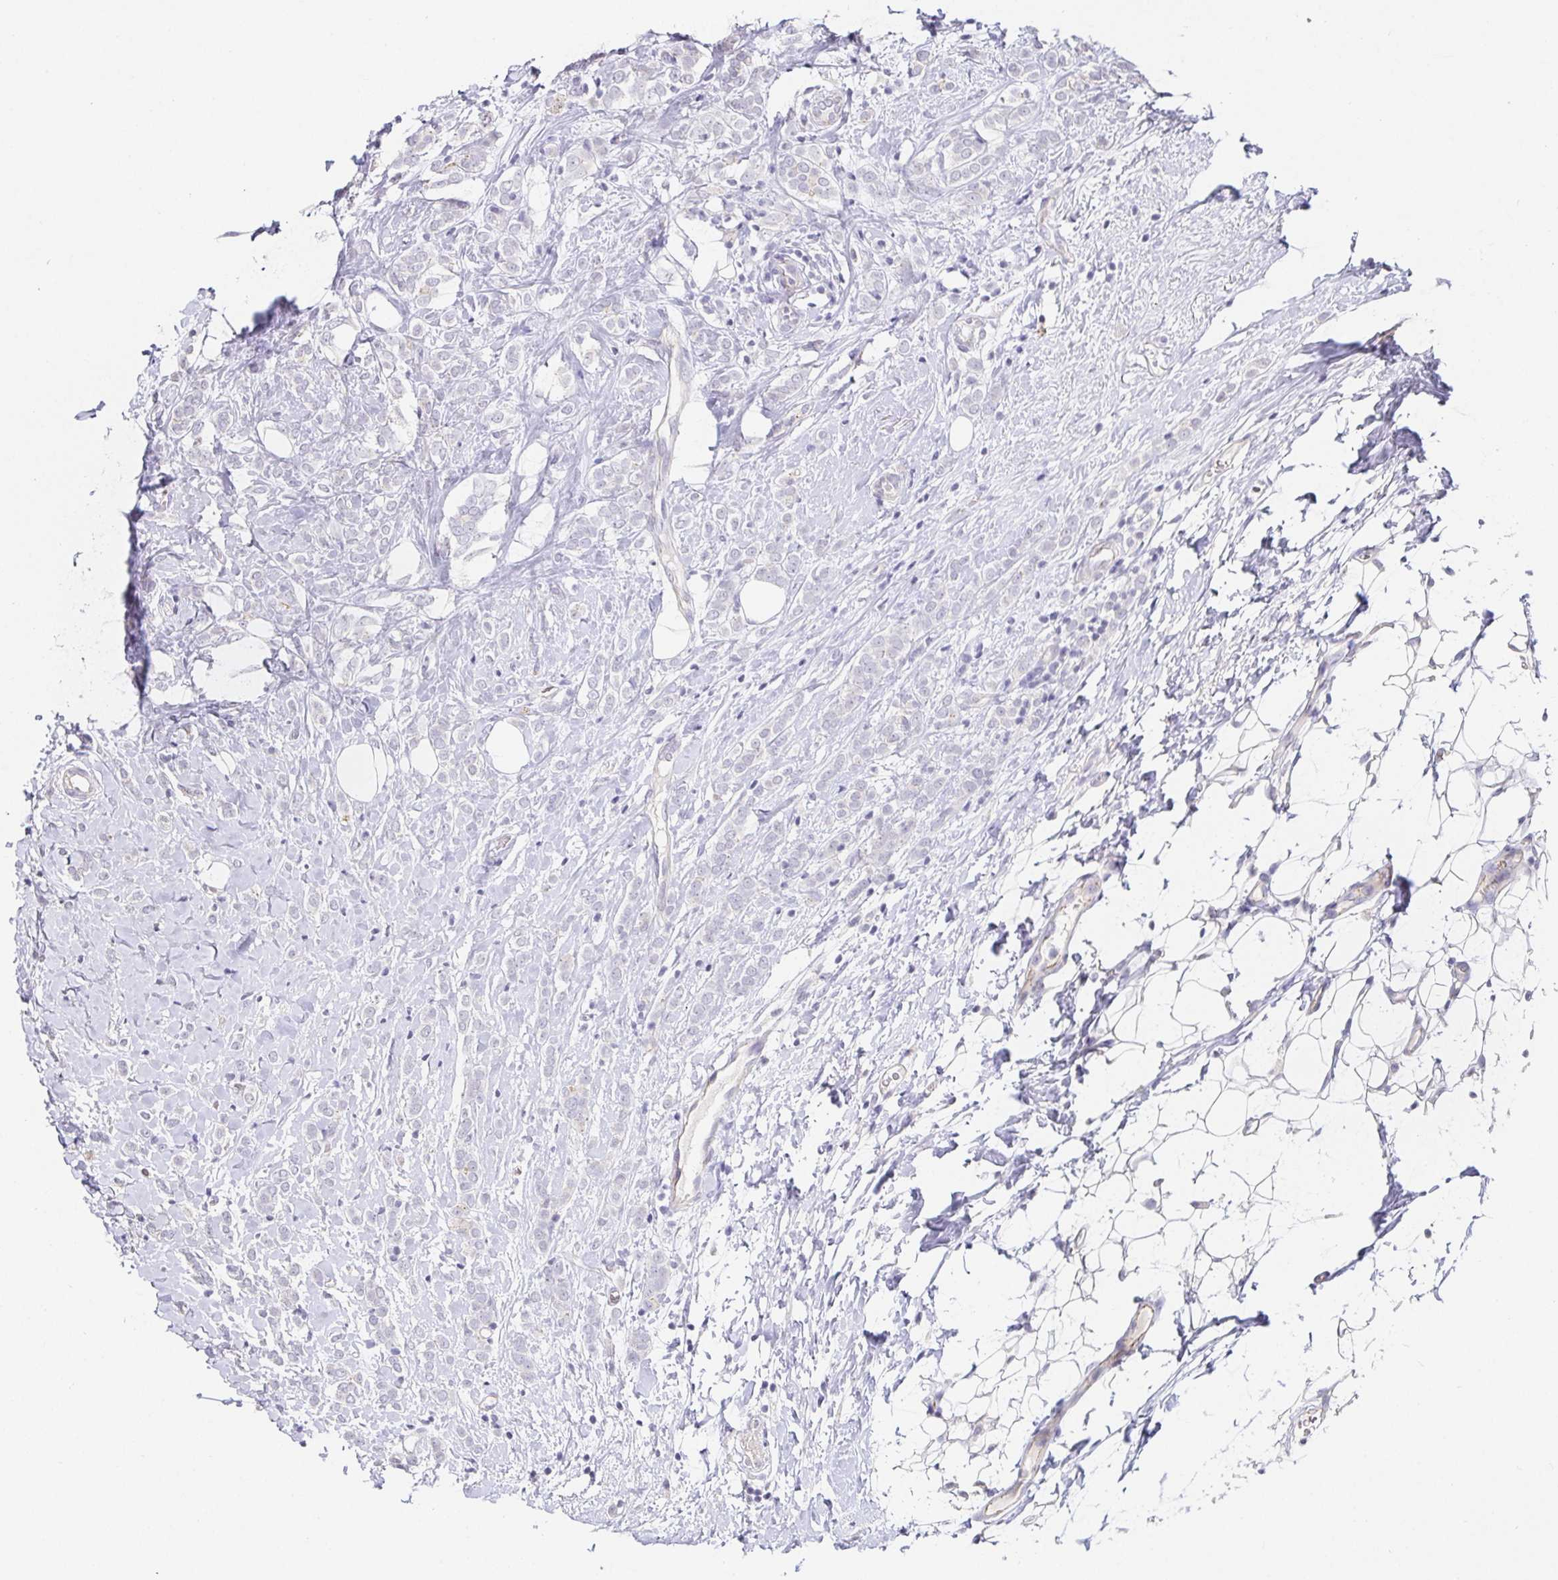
{"staining": {"intensity": "negative", "quantity": "none", "location": "none"}, "tissue": "breast cancer", "cell_type": "Tumor cells", "image_type": "cancer", "snomed": [{"axis": "morphology", "description": "Lobular carcinoma"}, {"axis": "topography", "description": "Breast"}], "caption": "An immunohistochemistry image of breast lobular carcinoma is shown. There is no staining in tumor cells of breast lobular carcinoma. (DAB immunohistochemistry visualized using brightfield microscopy, high magnification).", "gene": "PDX1", "patient": {"sex": "female", "age": 49}}